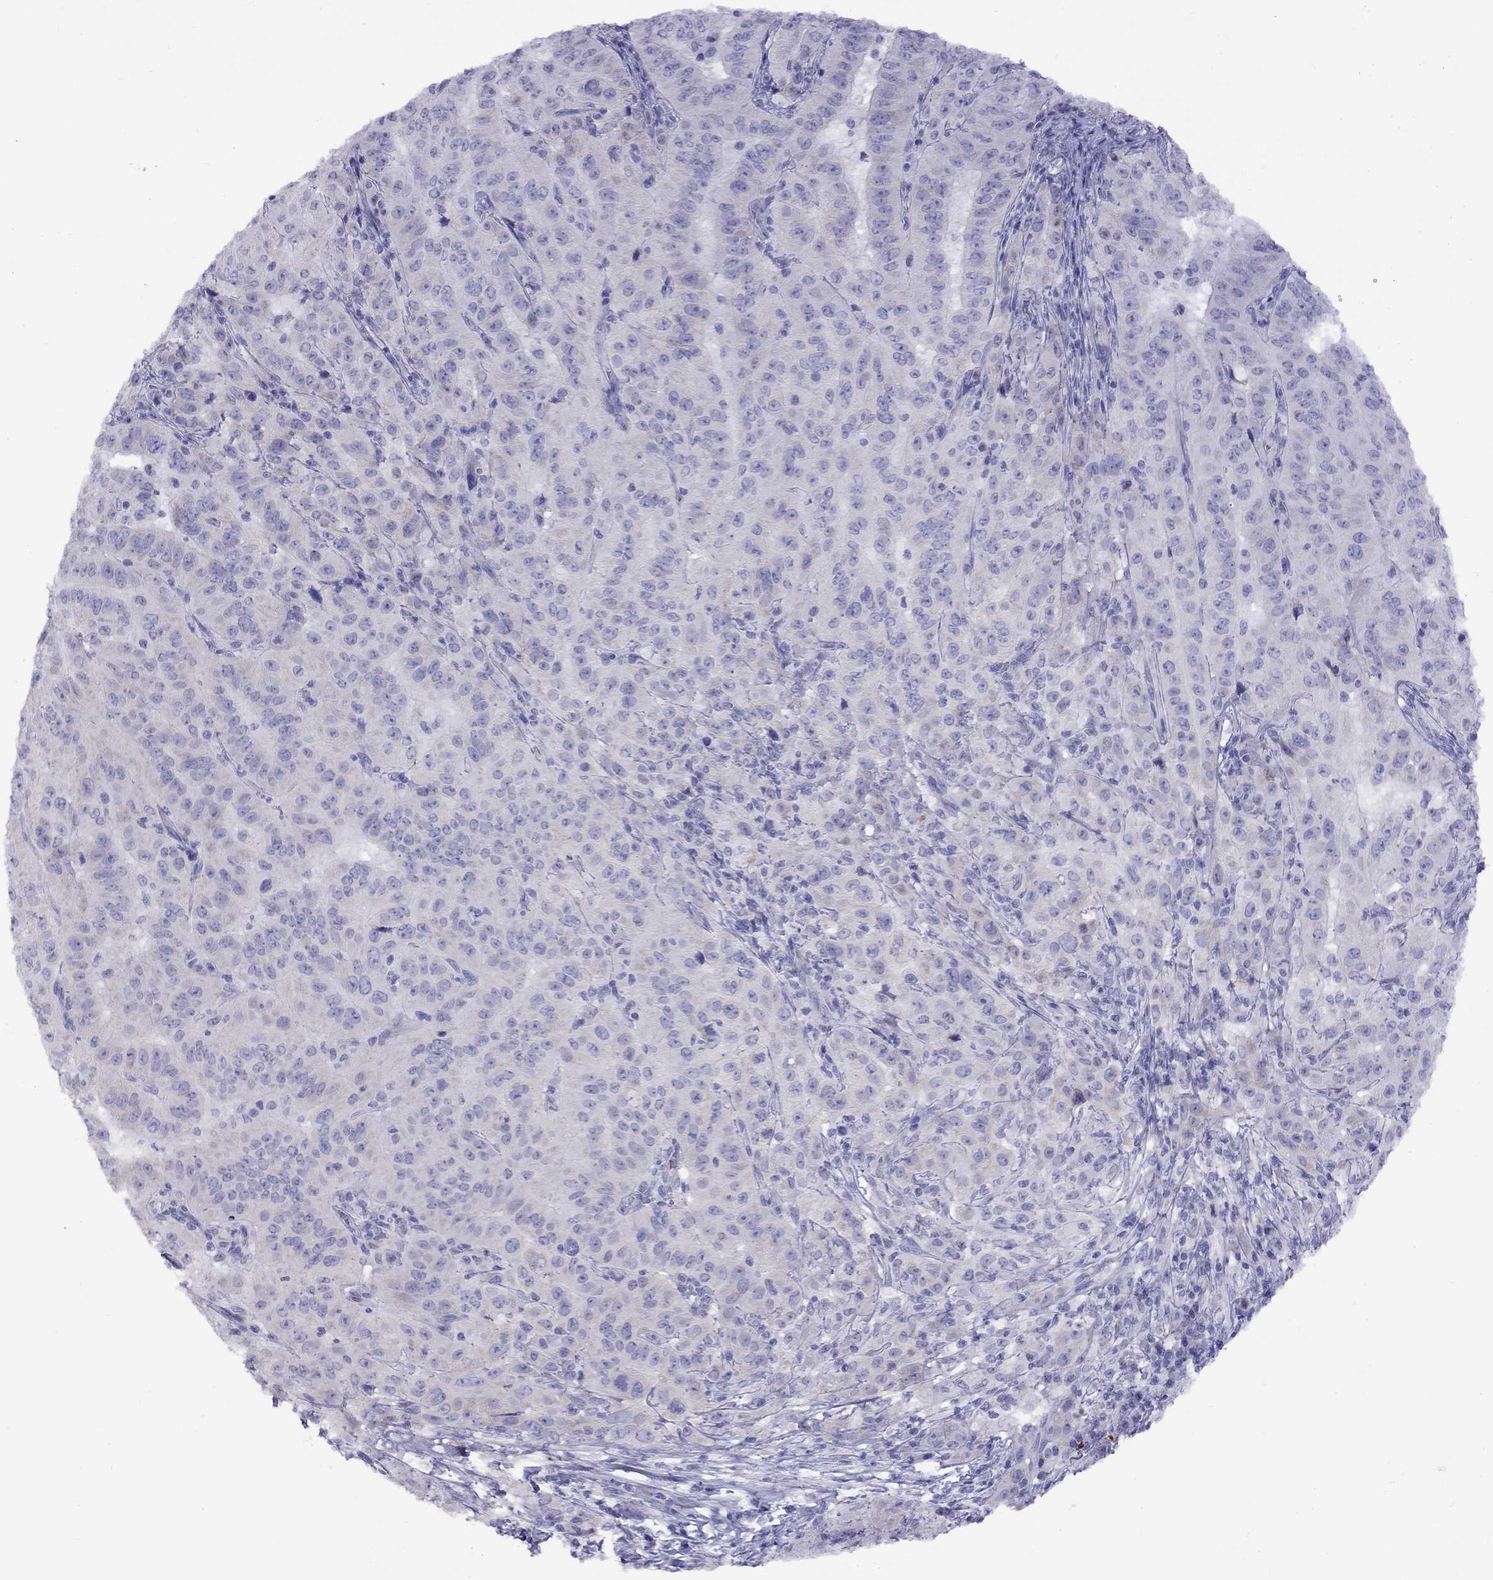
{"staining": {"intensity": "negative", "quantity": "none", "location": "none"}, "tissue": "pancreatic cancer", "cell_type": "Tumor cells", "image_type": "cancer", "snomed": [{"axis": "morphology", "description": "Adenocarcinoma, NOS"}, {"axis": "topography", "description": "Pancreas"}], "caption": "An immunohistochemistry (IHC) image of pancreatic adenocarcinoma is shown. There is no staining in tumor cells of pancreatic adenocarcinoma.", "gene": "CPNE4", "patient": {"sex": "male", "age": 63}}